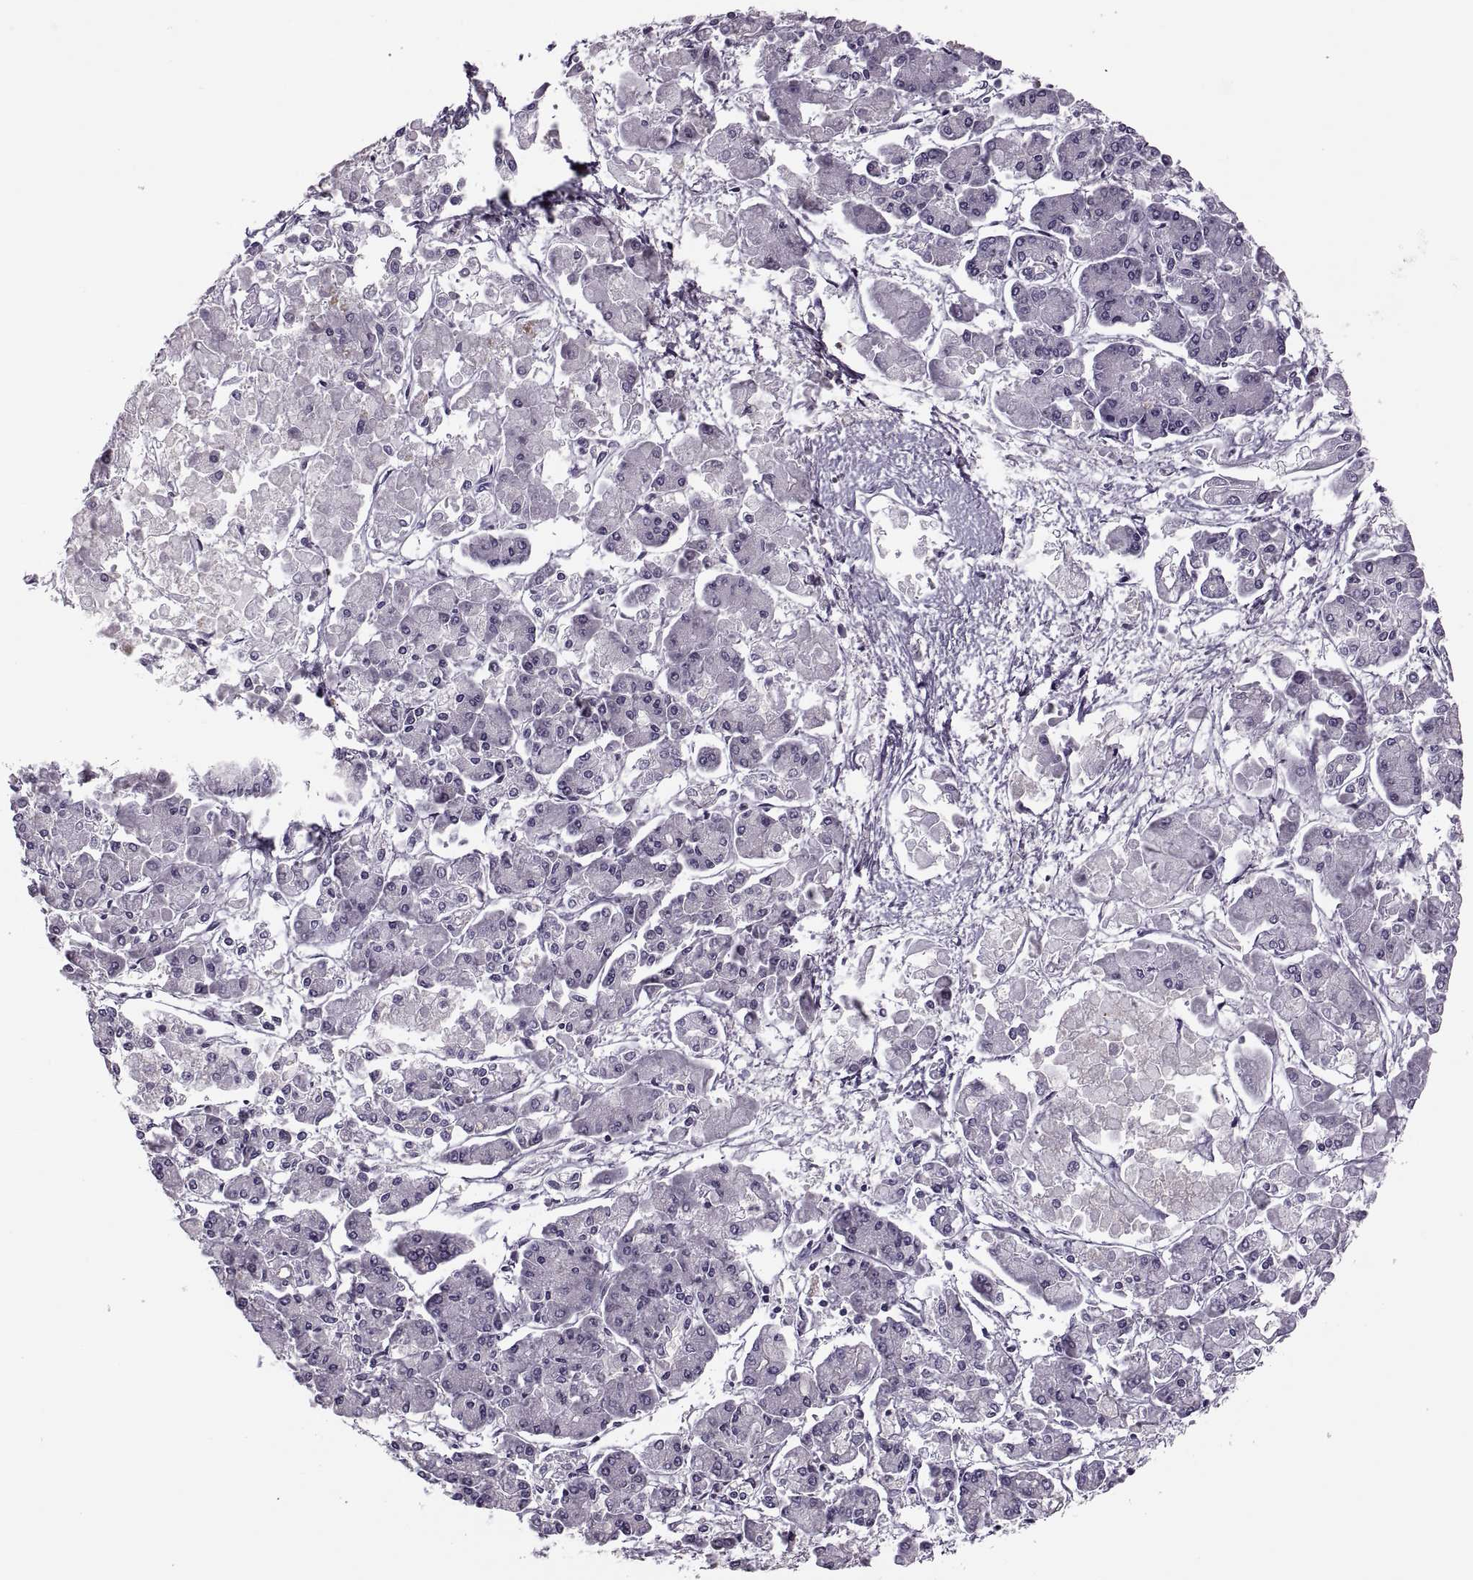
{"staining": {"intensity": "negative", "quantity": "none", "location": "none"}, "tissue": "pancreatic cancer", "cell_type": "Tumor cells", "image_type": "cancer", "snomed": [{"axis": "morphology", "description": "Adenocarcinoma, NOS"}, {"axis": "topography", "description": "Pancreas"}], "caption": "Histopathology image shows no protein staining in tumor cells of pancreatic cancer tissue. (Stains: DAB (3,3'-diaminobenzidine) IHC with hematoxylin counter stain, Microscopy: brightfield microscopy at high magnification).", "gene": "PRSS54", "patient": {"sex": "male", "age": 85}}